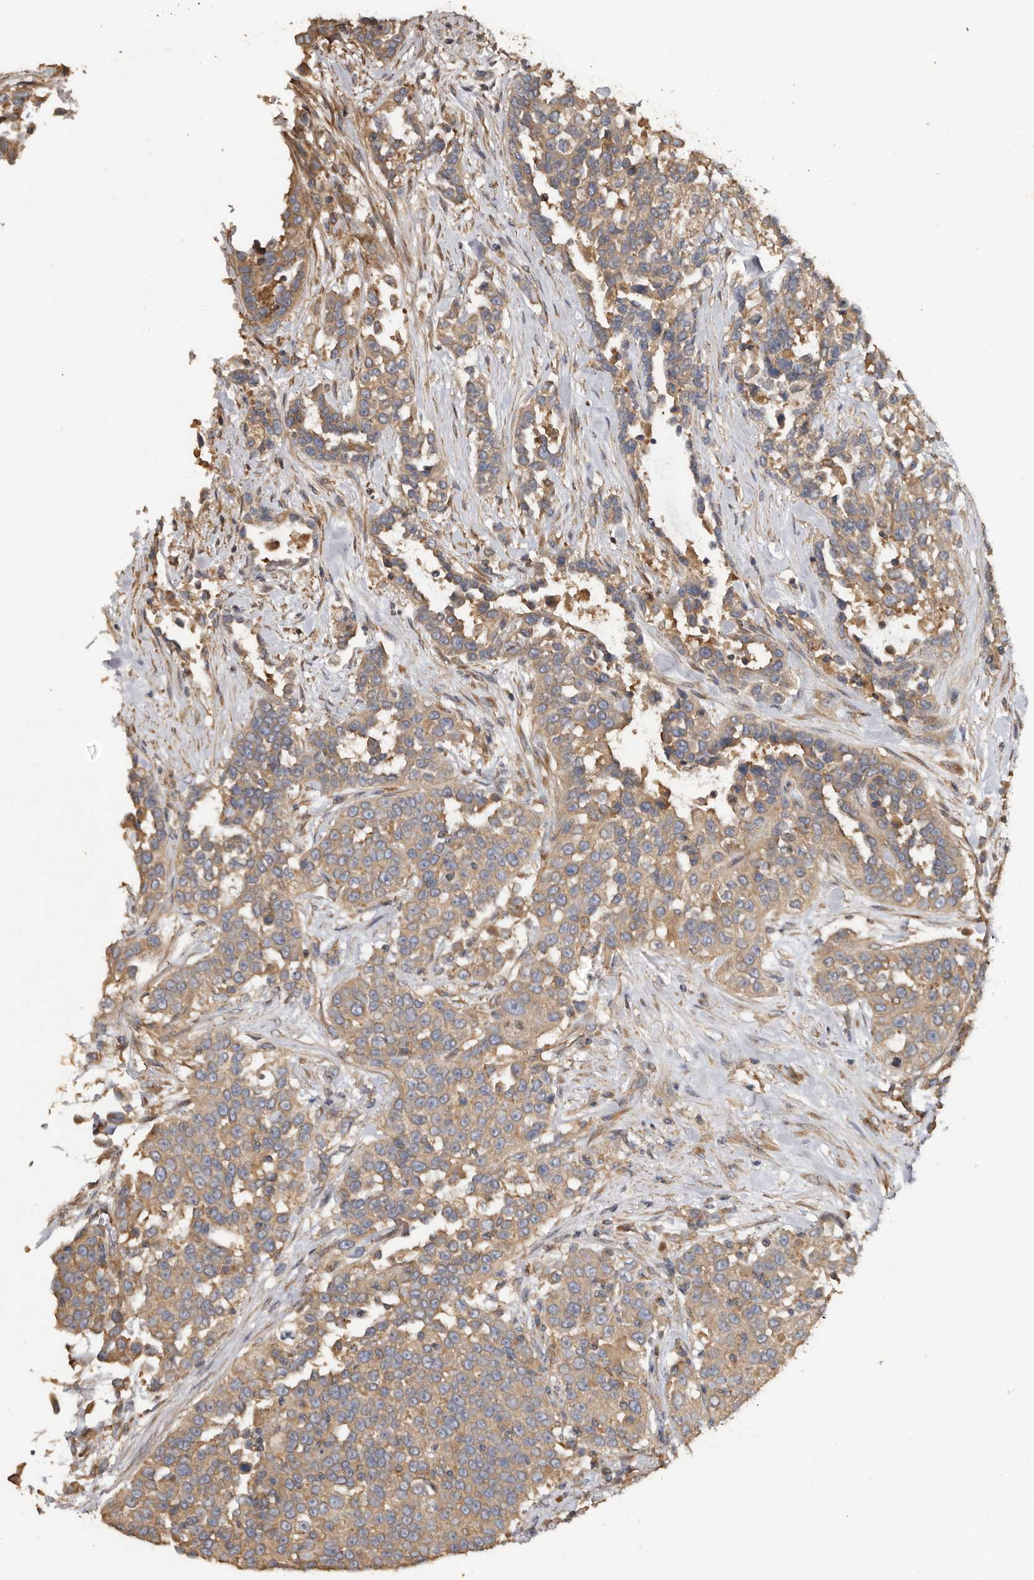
{"staining": {"intensity": "moderate", "quantity": ">75%", "location": "cytoplasmic/membranous"}, "tissue": "urothelial cancer", "cell_type": "Tumor cells", "image_type": "cancer", "snomed": [{"axis": "morphology", "description": "Urothelial carcinoma, High grade"}, {"axis": "topography", "description": "Urinary bladder"}], "caption": "High-magnification brightfield microscopy of urothelial cancer stained with DAB (3,3'-diaminobenzidine) (brown) and counterstained with hematoxylin (blue). tumor cells exhibit moderate cytoplasmic/membranous positivity is present in about>75% of cells.", "gene": "FLCN", "patient": {"sex": "female", "age": 80}}